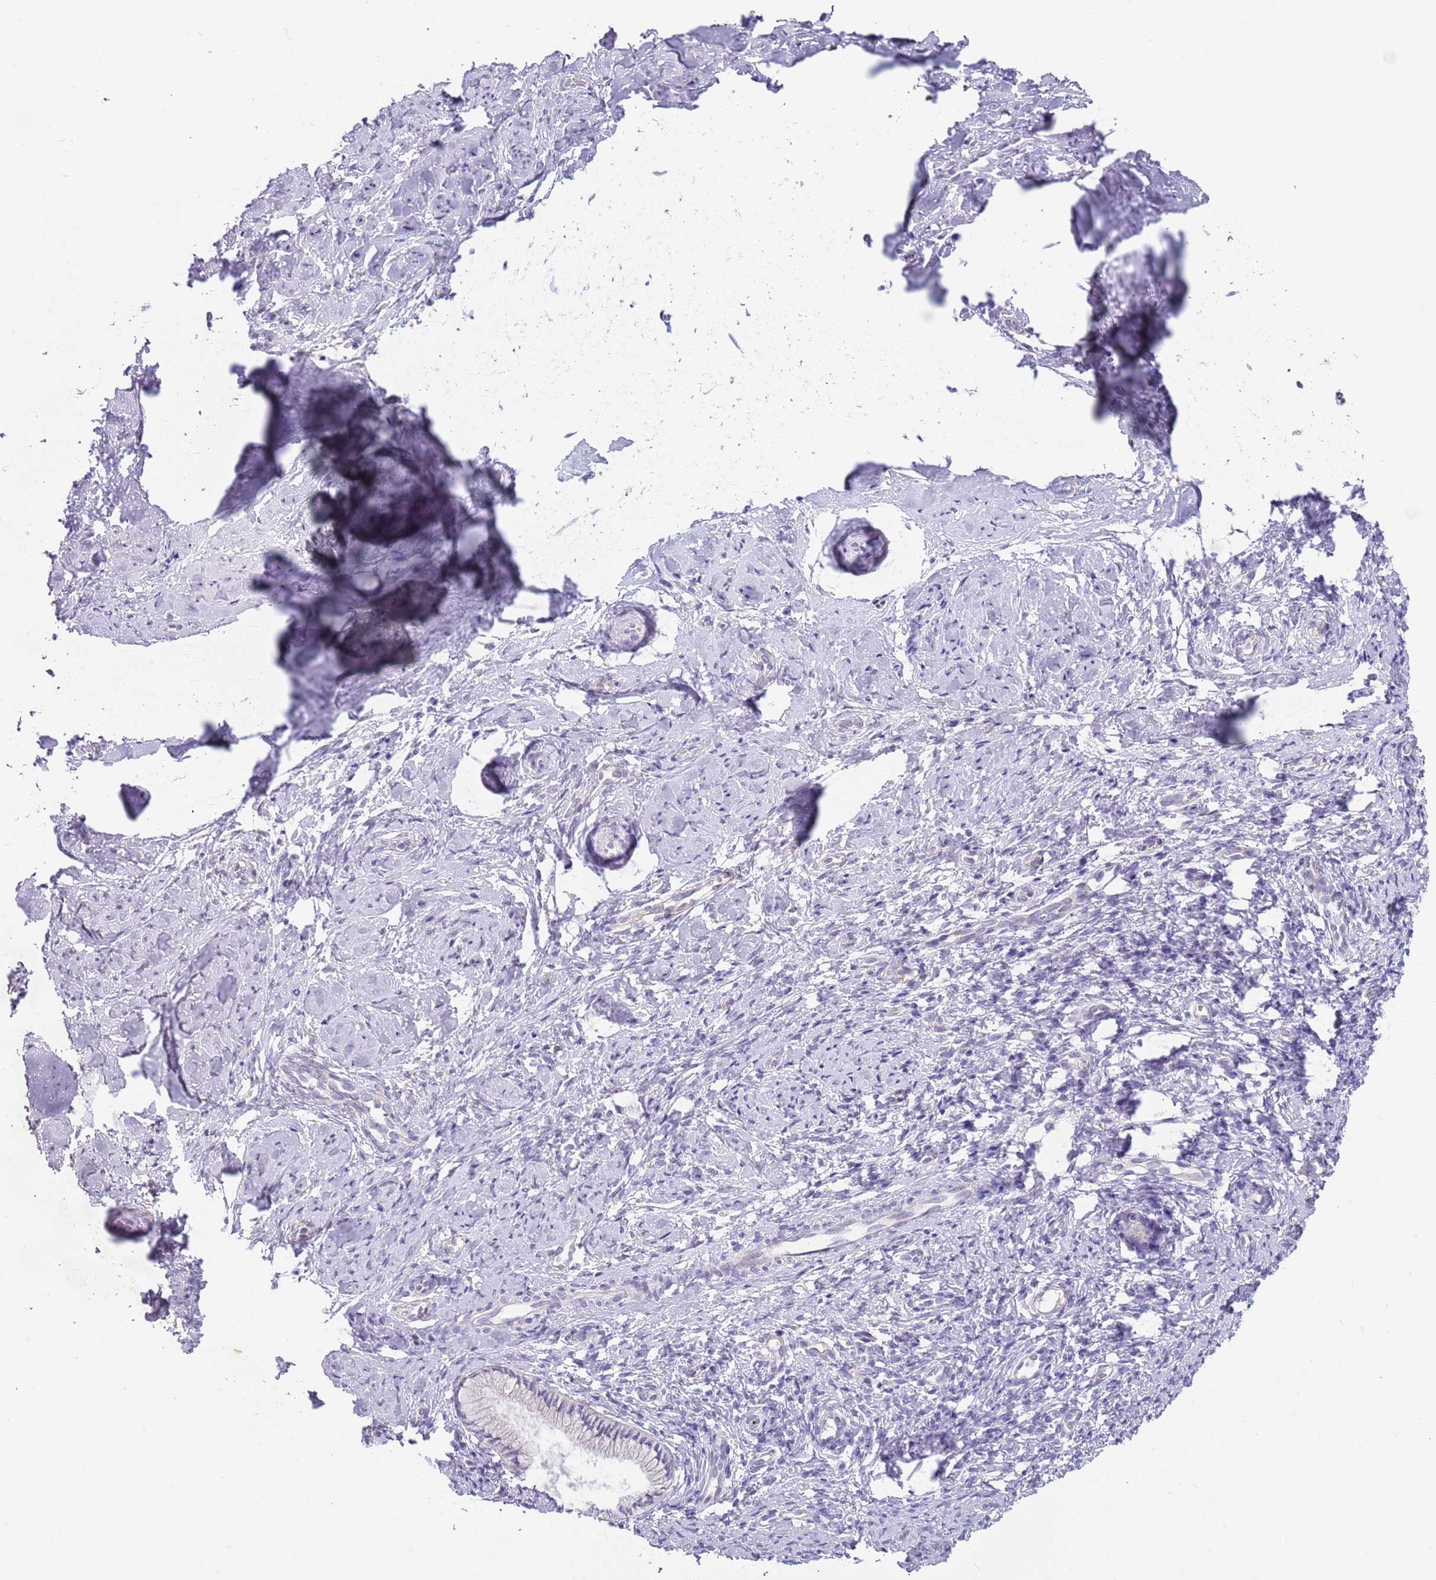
{"staining": {"intensity": "negative", "quantity": "none", "location": "none"}, "tissue": "cervix", "cell_type": "Glandular cells", "image_type": "normal", "snomed": [{"axis": "morphology", "description": "Normal tissue, NOS"}, {"axis": "topography", "description": "Cervix"}], "caption": "DAB immunohistochemical staining of benign human cervix reveals no significant expression in glandular cells.", "gene": "TNRC6C", "patient": {"sex": "female", "age": 57}}